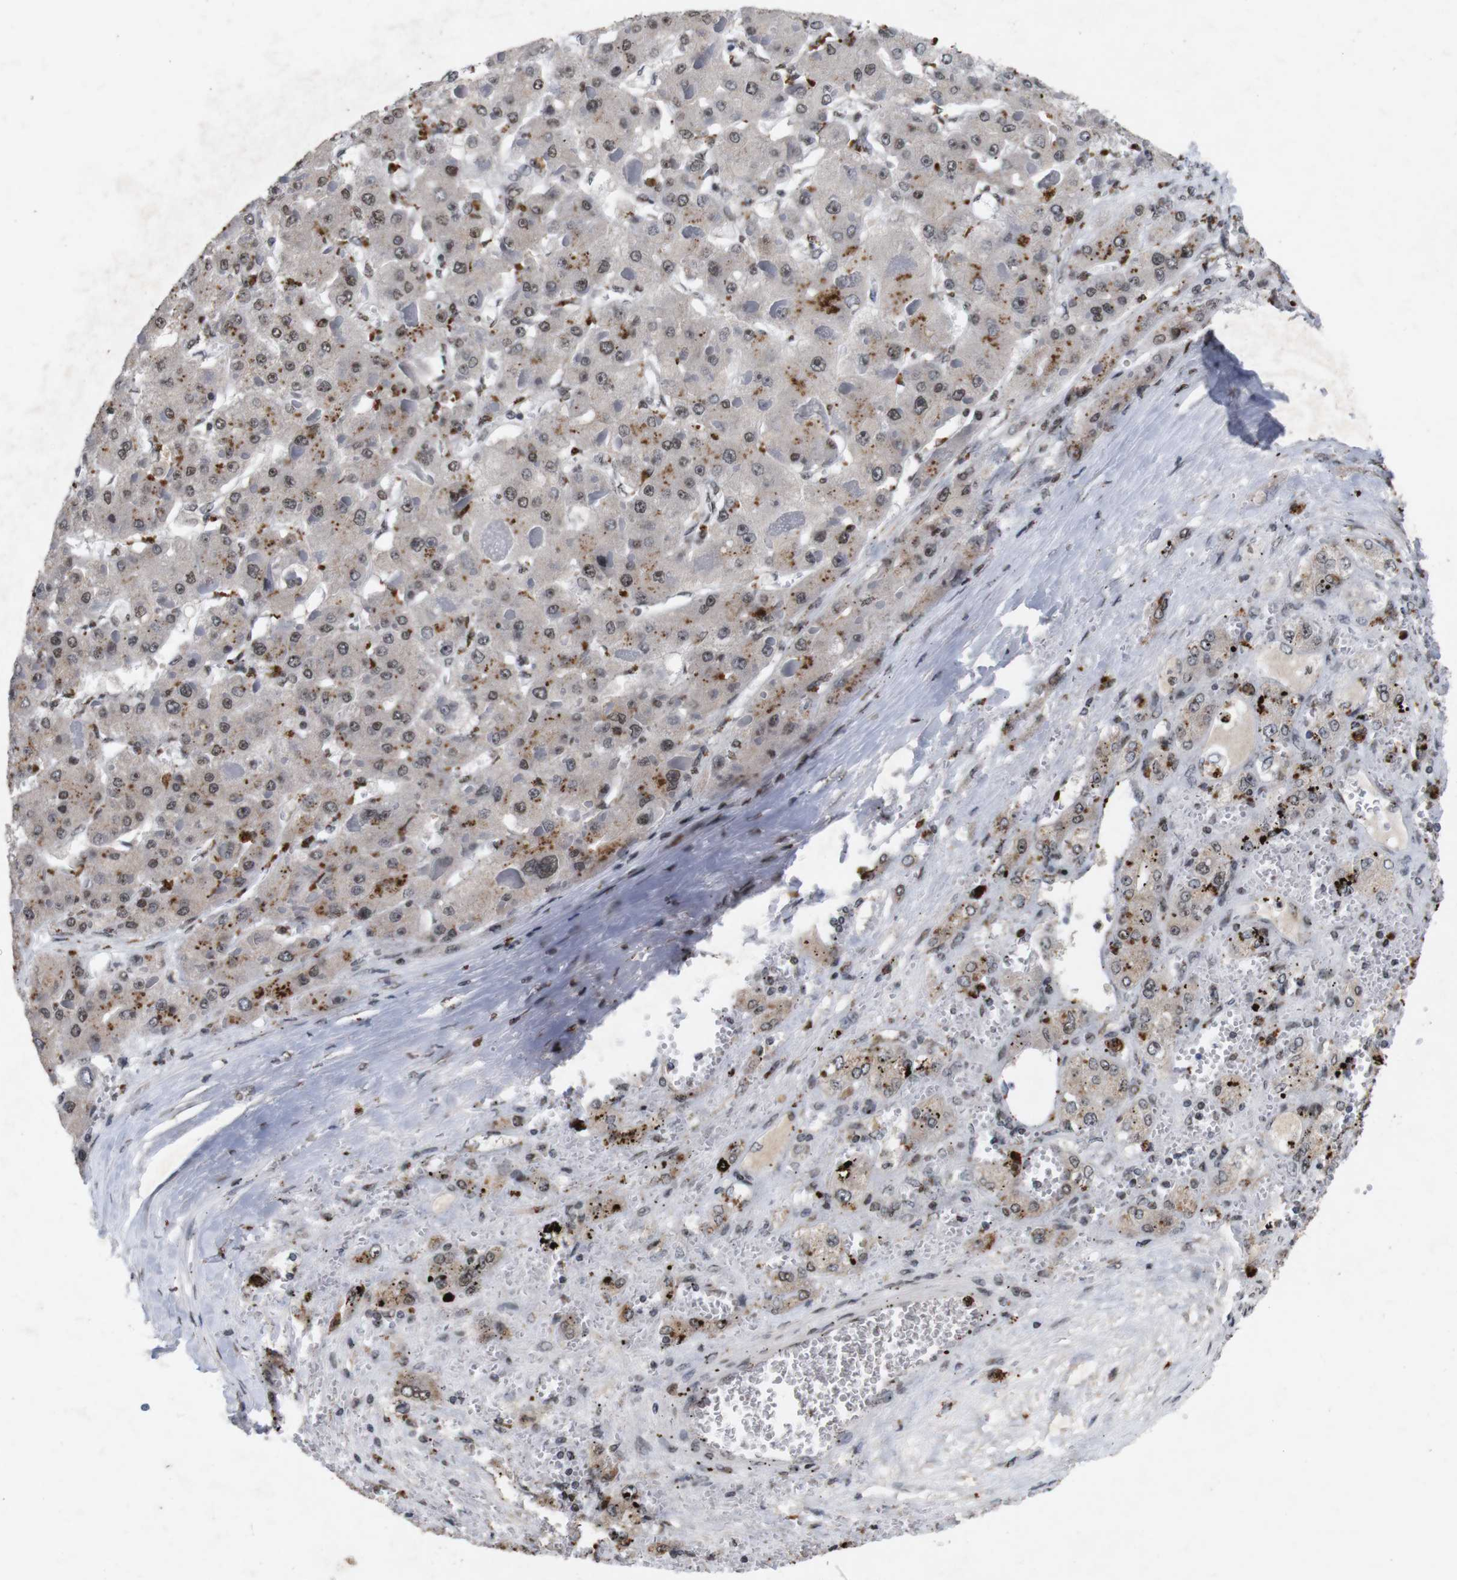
{"staining": {"intensity": "moderate", "quantity": ">75%", "location": "cytoplasmic/membranous"}, "tissue": "liver cancer", "cell_type": "Tumor cells", "image_type": "cancer", "snomed": [{"axis": "morphology", "description": "Carcinoma, Hepatocellular, NOS"}, {"axis": "topography", "description": "Liver"}], "caption": "Protein staining of hepatocellular carcinoma (liver) tissue exhibits moderate cytoplasmic/membranous staining in about >75% of tumor cells.", "gene": "MAGEH1", "patient": {"sex": "female", "age": 73}}